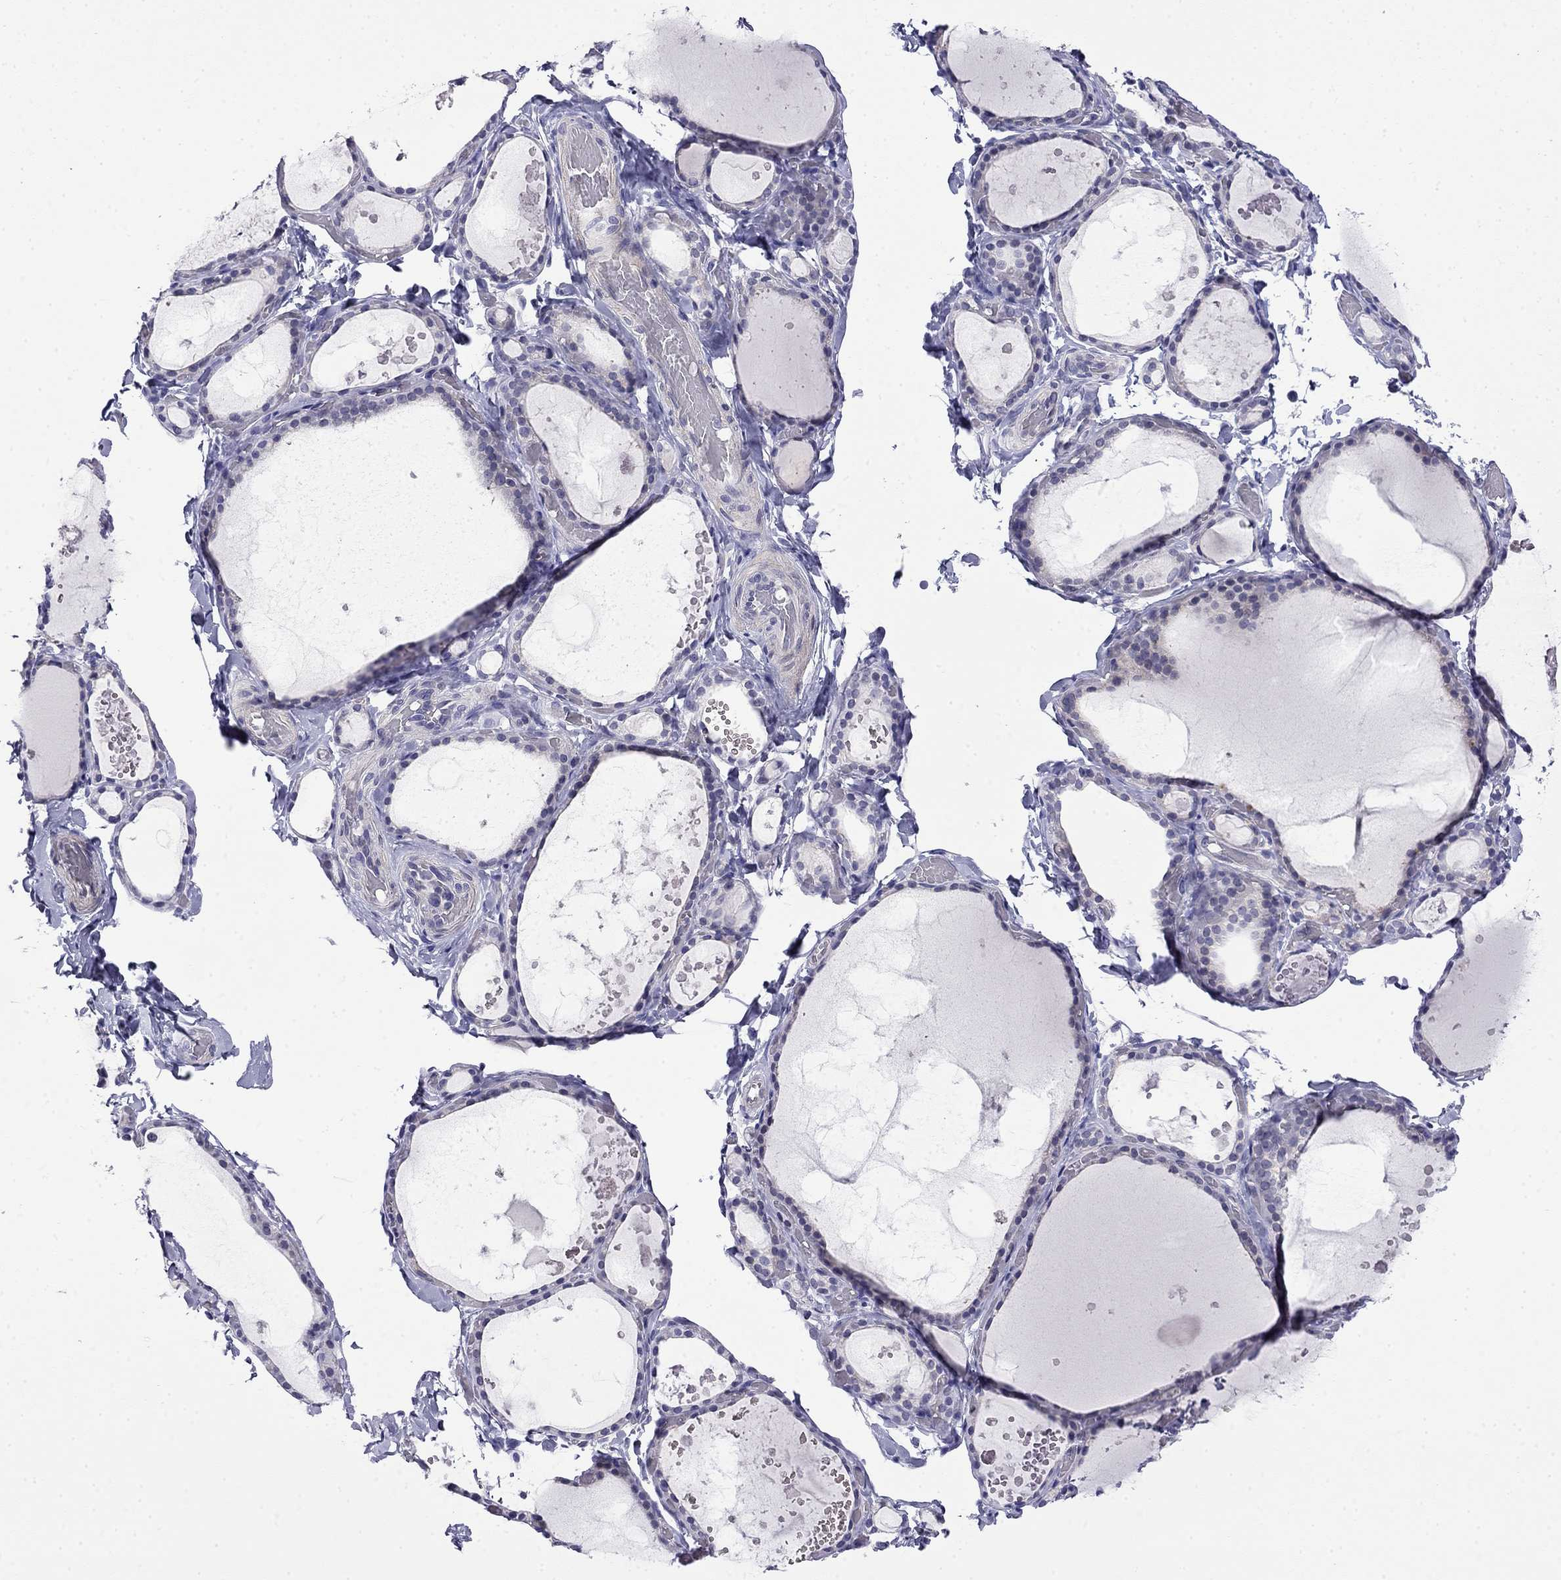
{"staining": {"intensity": "negative", "quantity": "none", "location": "none"}, "tissue": "thyroid gland", "cell_type": "Glandular cells", "image_type": "normal", "snomed": [{"axis": "morphology", "description": "Normal tissue, NOS"}, {"axis": "topography", "description": "Thyroid gland"}], "caption": "The micrograph shows no significant staining in glandular cells of thyroid gland. (DAB (3,3'-diaminobenzidine) IHC with hematoxylin counter stain).", "gene": "PRR18", "patient": {"sex": "female", "age": 56}}